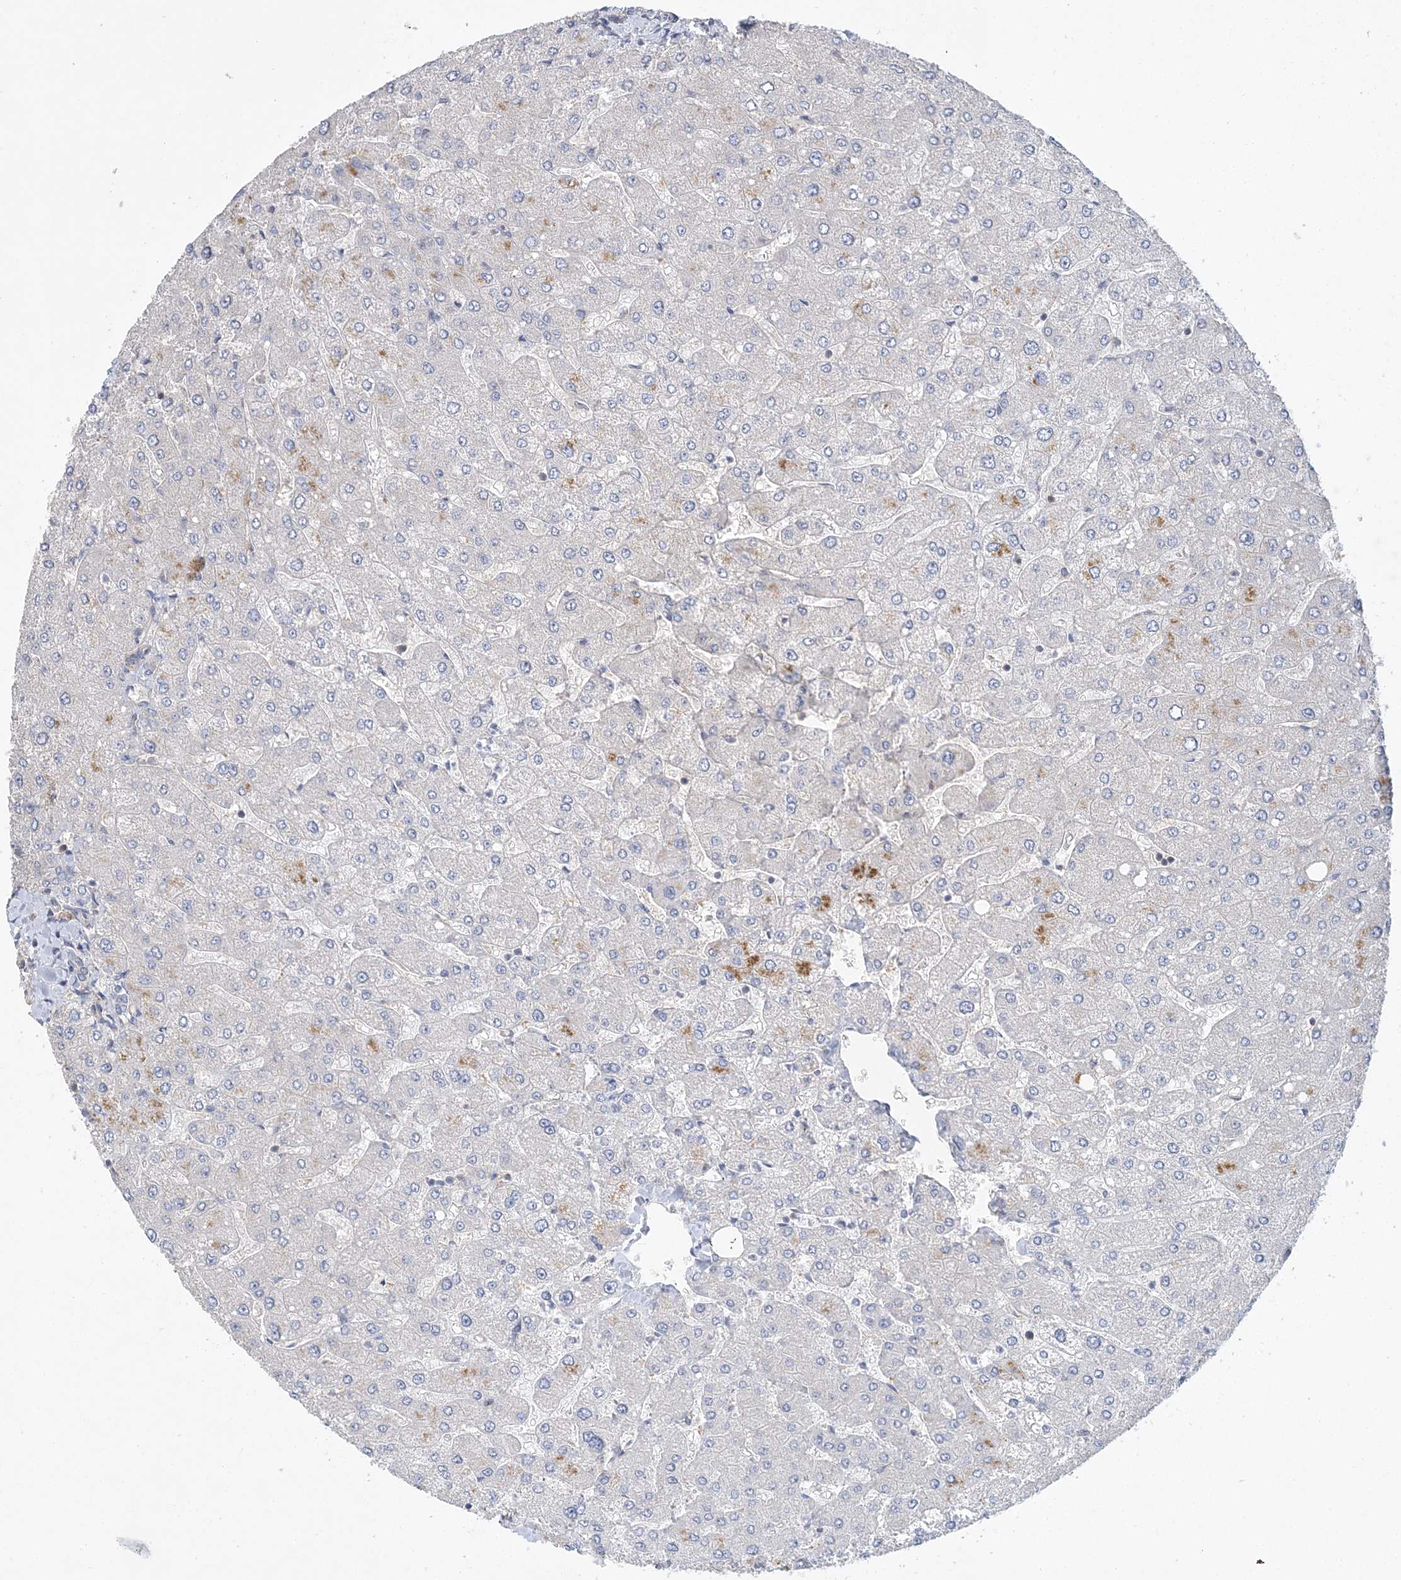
{"staining": {"intensity": "negative", "quantity": "none", "location": "none"}, "tissue": "liver", "cell_type": "Cholangiocytes", "image_type": "normal", "snomed": [{"axis": "morphology", "description": "Normal tissue, NOS"}, {"axis": "topography", "description": "Liver"}], "caption": "The photomicrograph exhibits no staining of cholangiocytes in normal liver. (DAB immunohistochemistry, high magnification).", "gene": "MAP4K5", "patient": {"sex": "male", "age": 55}}